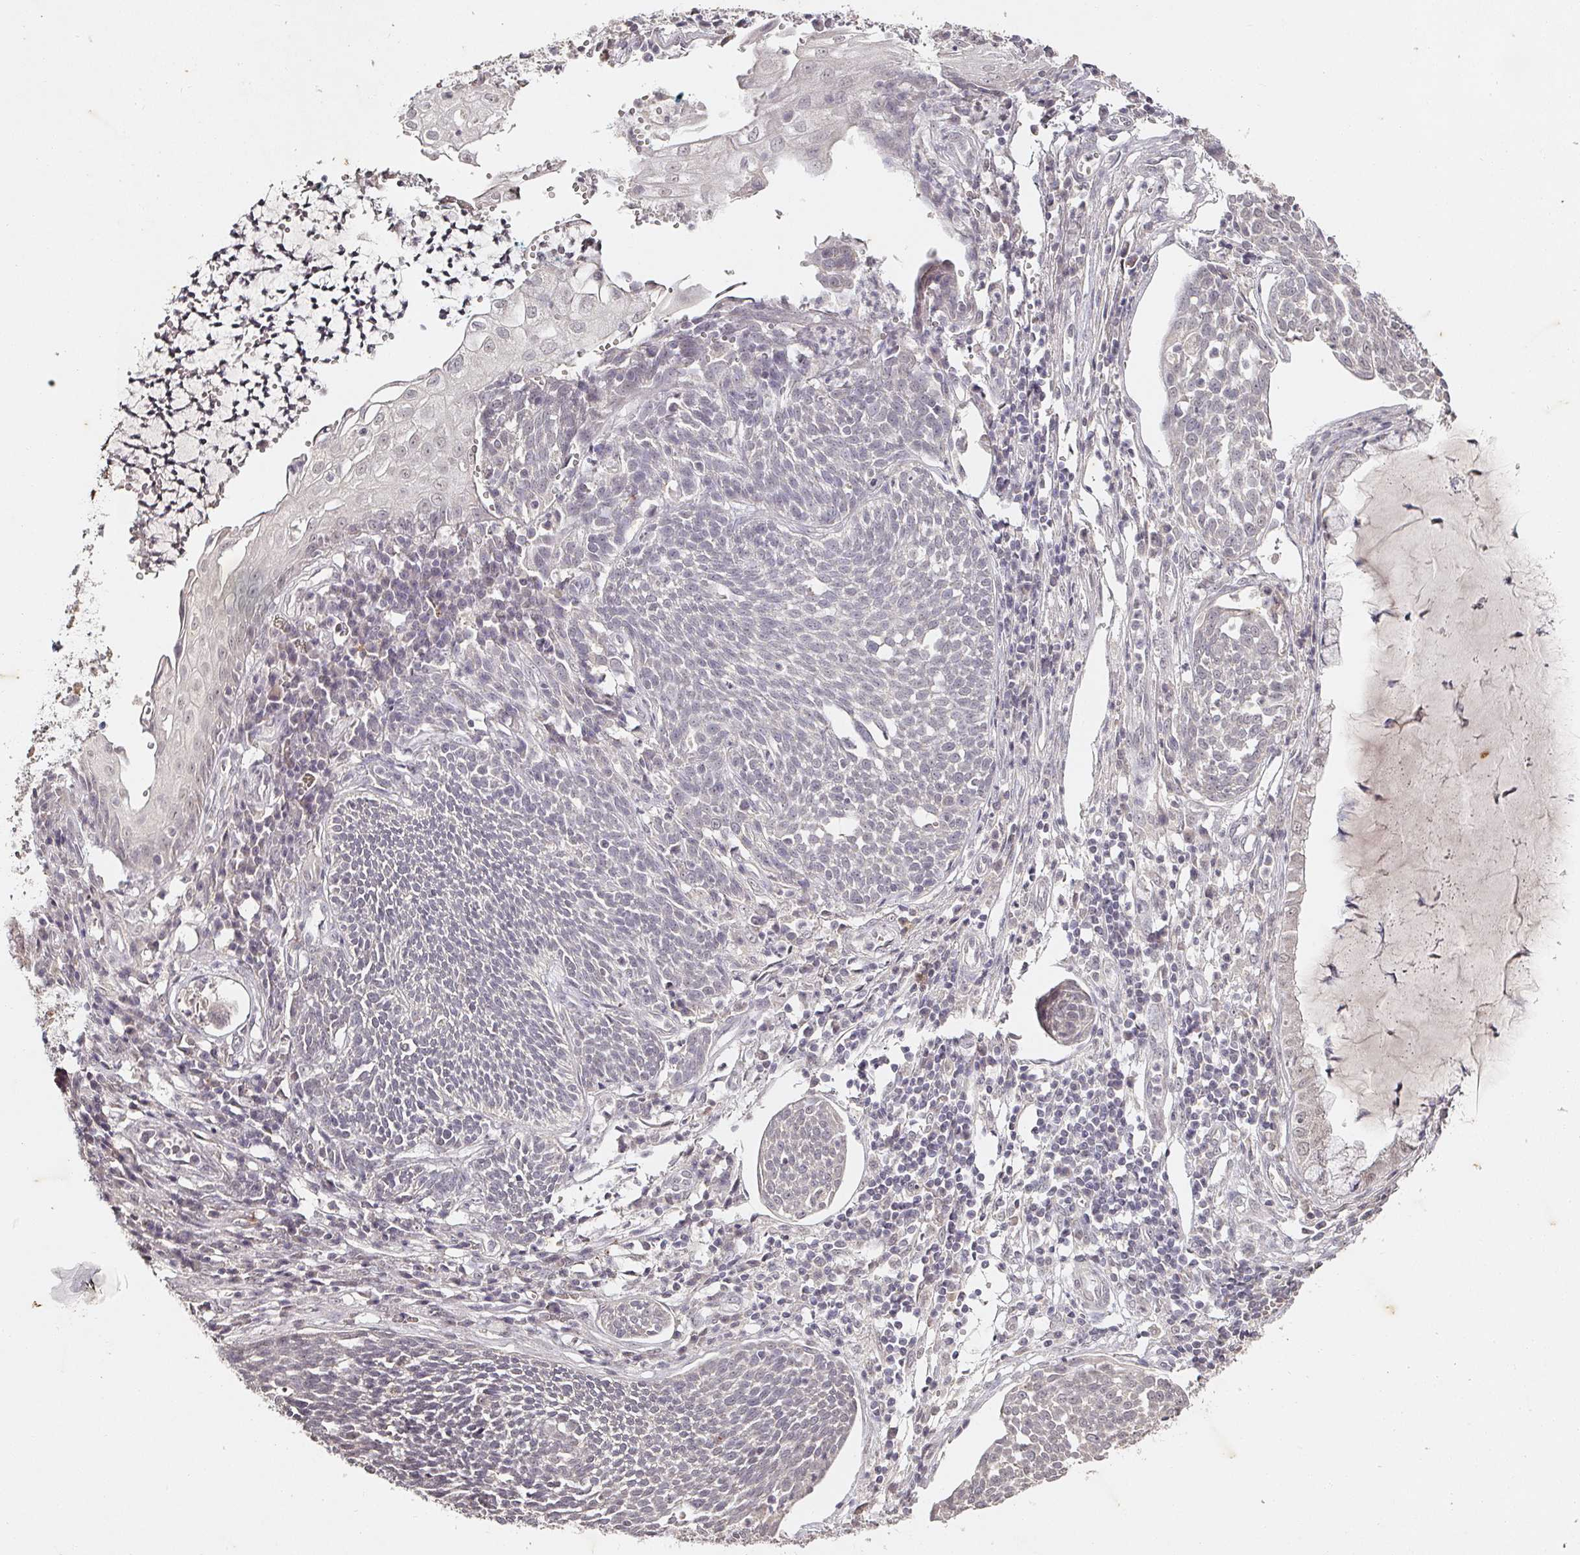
{"staining": {"intensity": "negative", "quantity": "none", "location": "none"}, "tissue": "cervical cancer", "cell_type": "Tumor cells", "image_type": "cancer", "snomed": [{"axis": "morphology", "description": "Squamous cell carcinoma, NOS"}, {"axis": "topography", "description": "Cervix"}], "caption": "Protein analysis of cervical squamous cell carcinoma exhibits no significant positivity in tumor cells.", "gene": "CAPN5", "patient": {"sex": "female", "age": 34}}